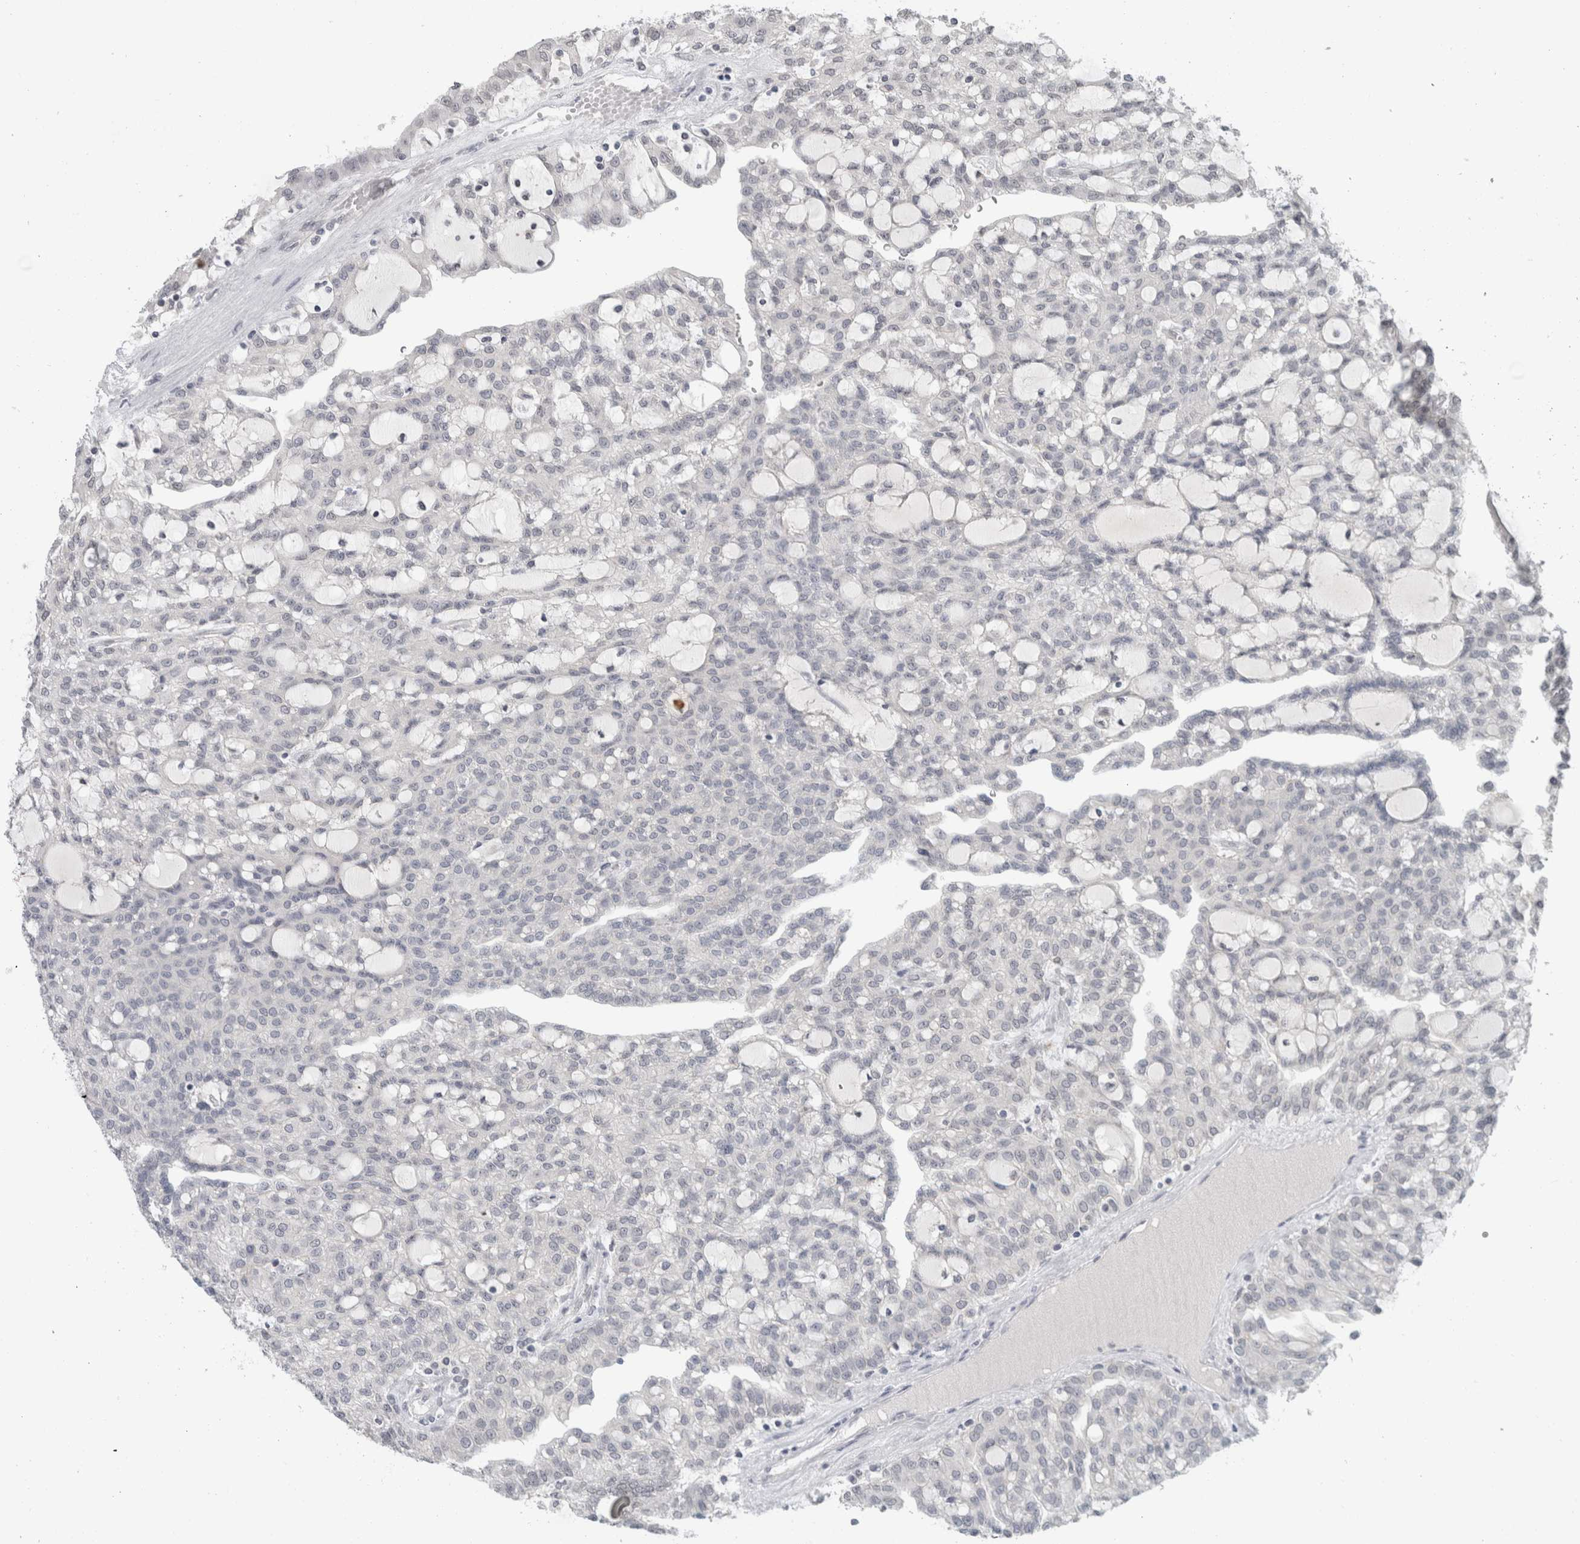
{"staining": {"intensity": "negative", "quantity": "none", "location": "none"}, "tissue": "renal cancer", "cell_type": "Tumor cells", "image_type": "cancer", "snomed": [{"axis": "morphology", "description": "Adenocarcinoma, NOS"}, {"axis": "topography", "description": "Kidney"}], "caption": "DAB immunohistochemical staining of human adenocarcinoma (renal) exhibits no significant staining in tumor cells.", "gene": "ZNF770", "patient": {"sex": "male", "age": 63}}